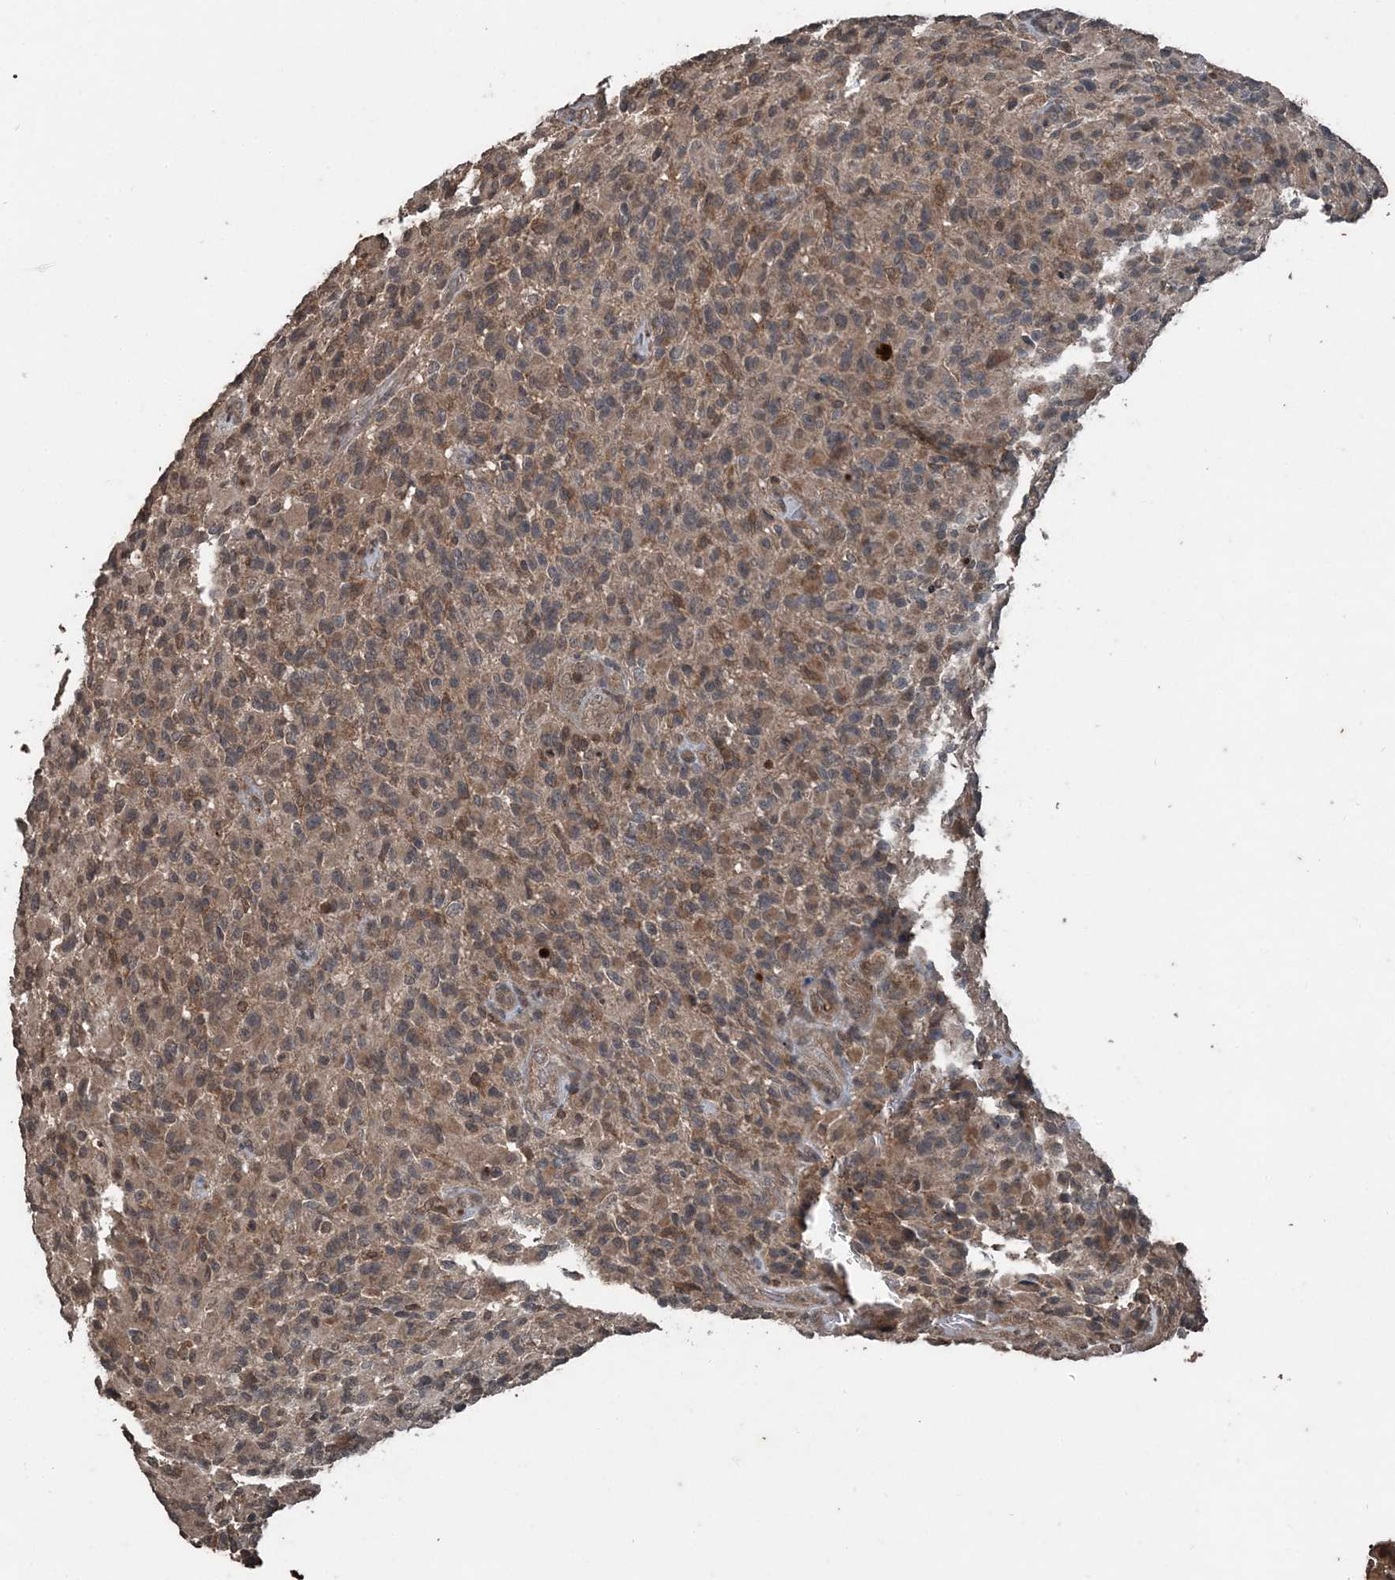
{"staining": {"intensity": "moderate", "quantity": ">75%", "location": "cytoplasmic/membranous"}, "tissue": "glioma", "cell_type": "Tumor cells", "image_type": "cancer", "snomed": [{"axis": "morphology", "description": "Glioma, malignant, High grade"}, {"axis": "topography", "description": "Brain"}], "caption": "Glioma stained for a protein (brown) exhibits moderate cytoplasmic/membranous positive staining in approximately >75% of tumor cells.", "gene": "CFL1", "patient": {"sex": "male", "age": 71}}